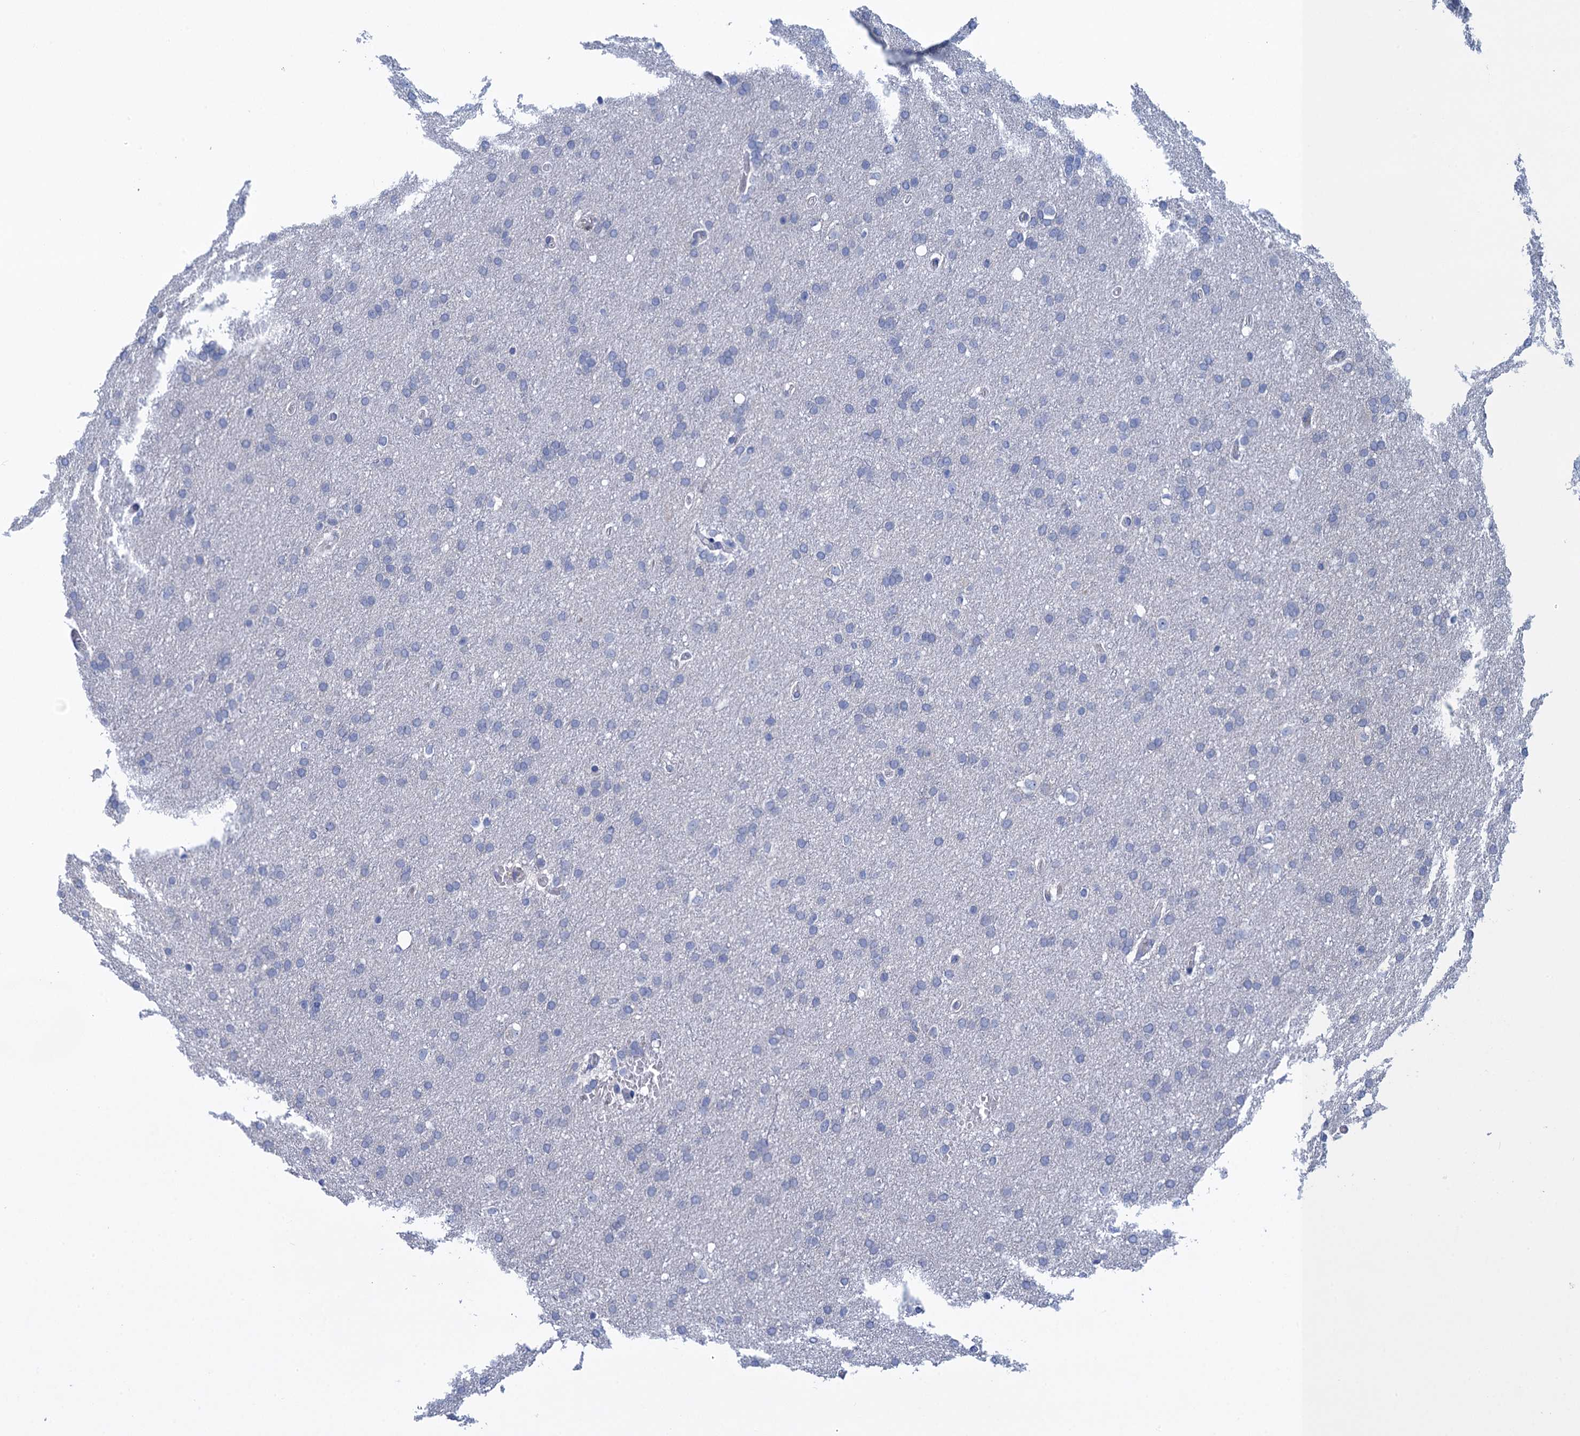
{"staining": {"intensity": "negative", "quantity": "none", "location": "none"}, "tissue": "glioma", "cell_type": "Tumor cells", "image_type": "cancer", "snomed": [{"axis": "morphology", "description": "Glioma, malignant, High grade"}, {"axis": "topography", "description": "Cerebral cortex"}], "caption": "IHC of human high-grade glioma (malignant) reveals no staining in tumor cells.", "gene": "SCEL", "patient": {"sex": "female", "age": 36}}